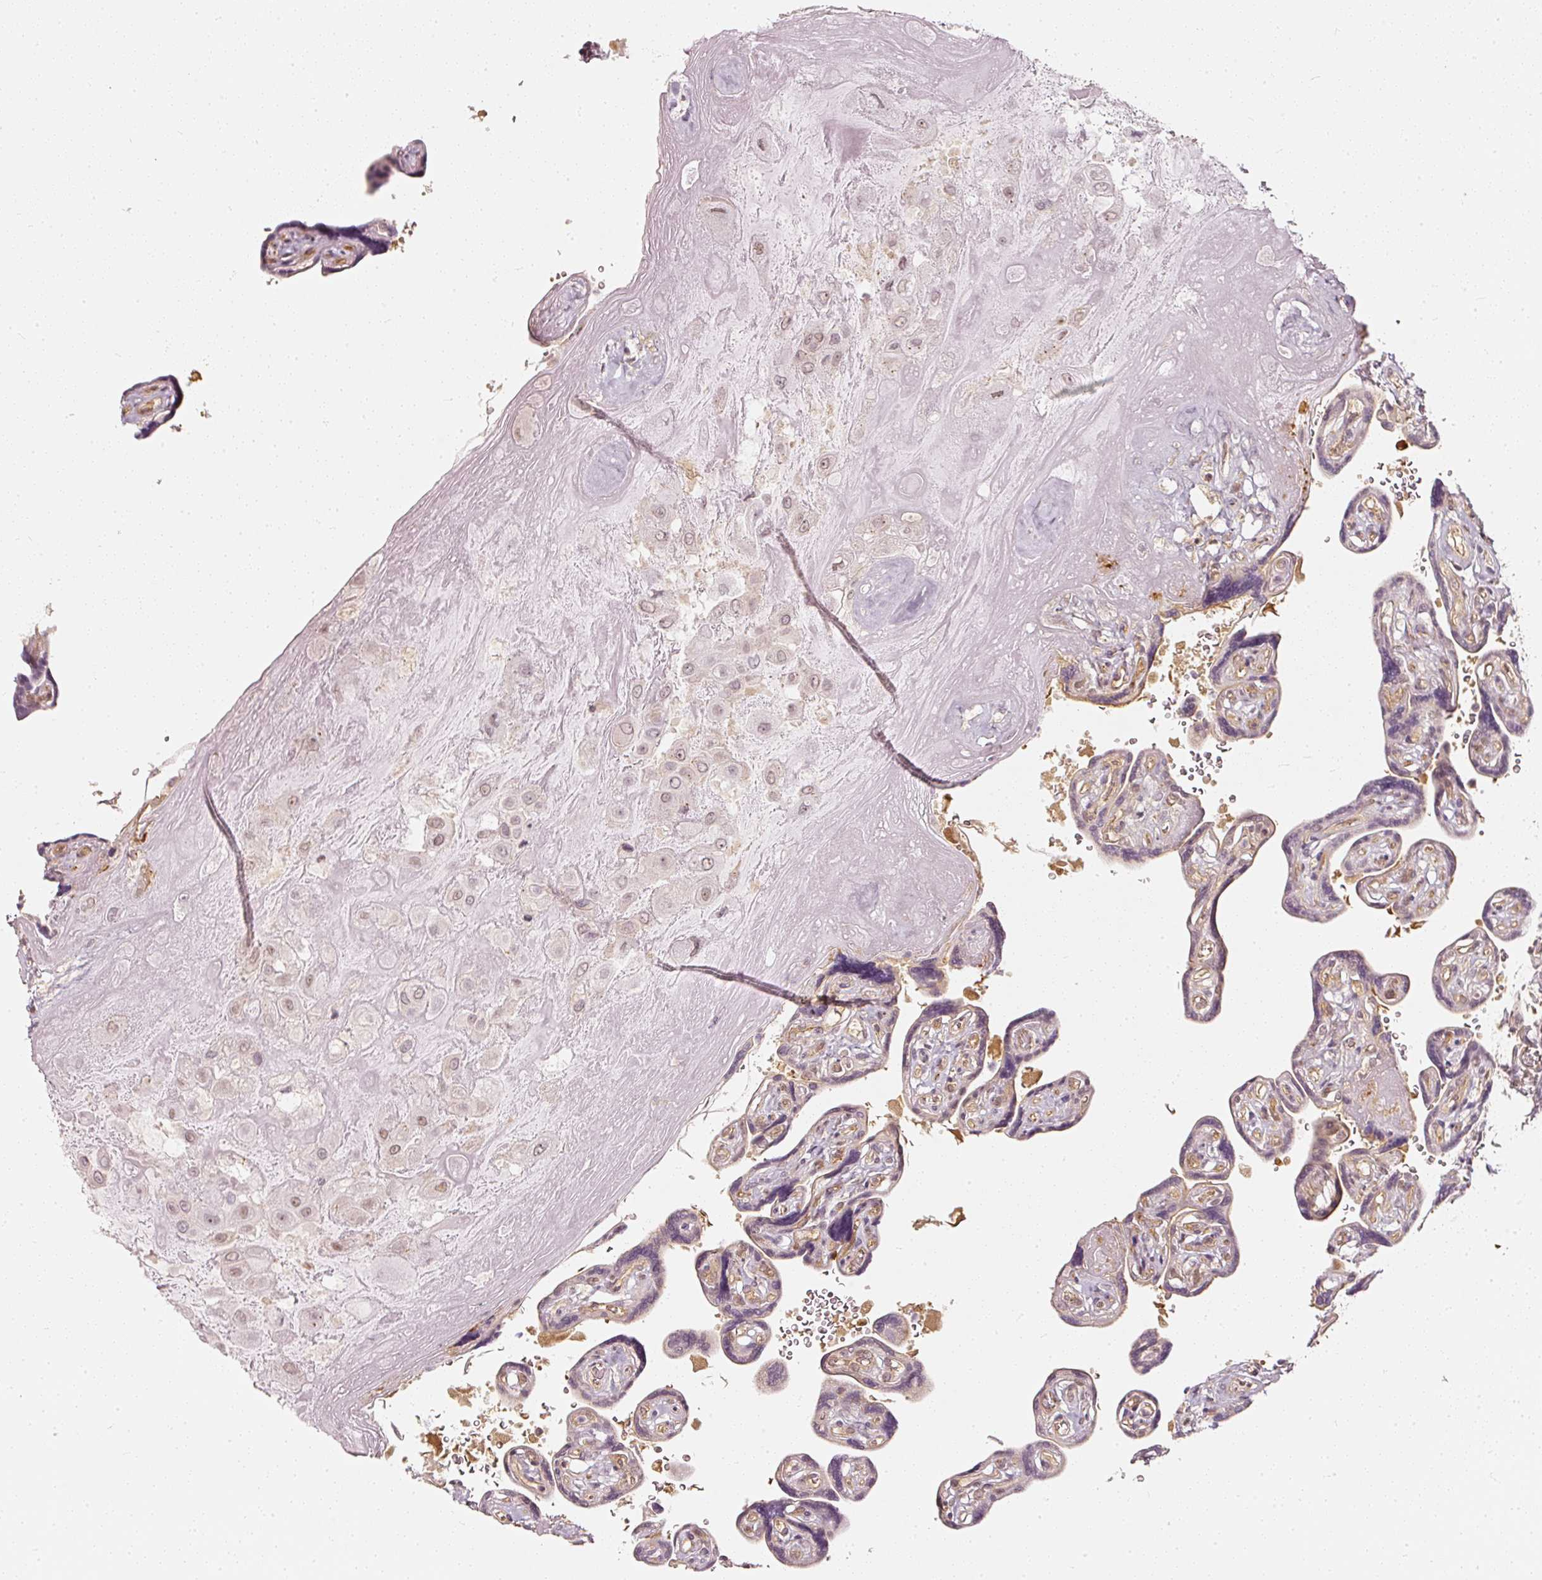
{"staining": {"intensity": "negative", "quantity": "none", "location": "none"}, "tissue": "placenta", "cell_type": "Decidual cells", "image_type": "normal", "snomed": [{"axis": "morphology", "description": "Normal tissue, NOS"}, {"axis": "topography", "description": "Placenta"}], "caption": "A photomicrograph of human placenta is negative for staining in decidual cells. (Brightfield microscopy of DAB (3,3'-diaminobenzidine) immunohistochemistry at high magnification).", "gene": "DRD2", "patient": {"sex": "female", "age": 32}}